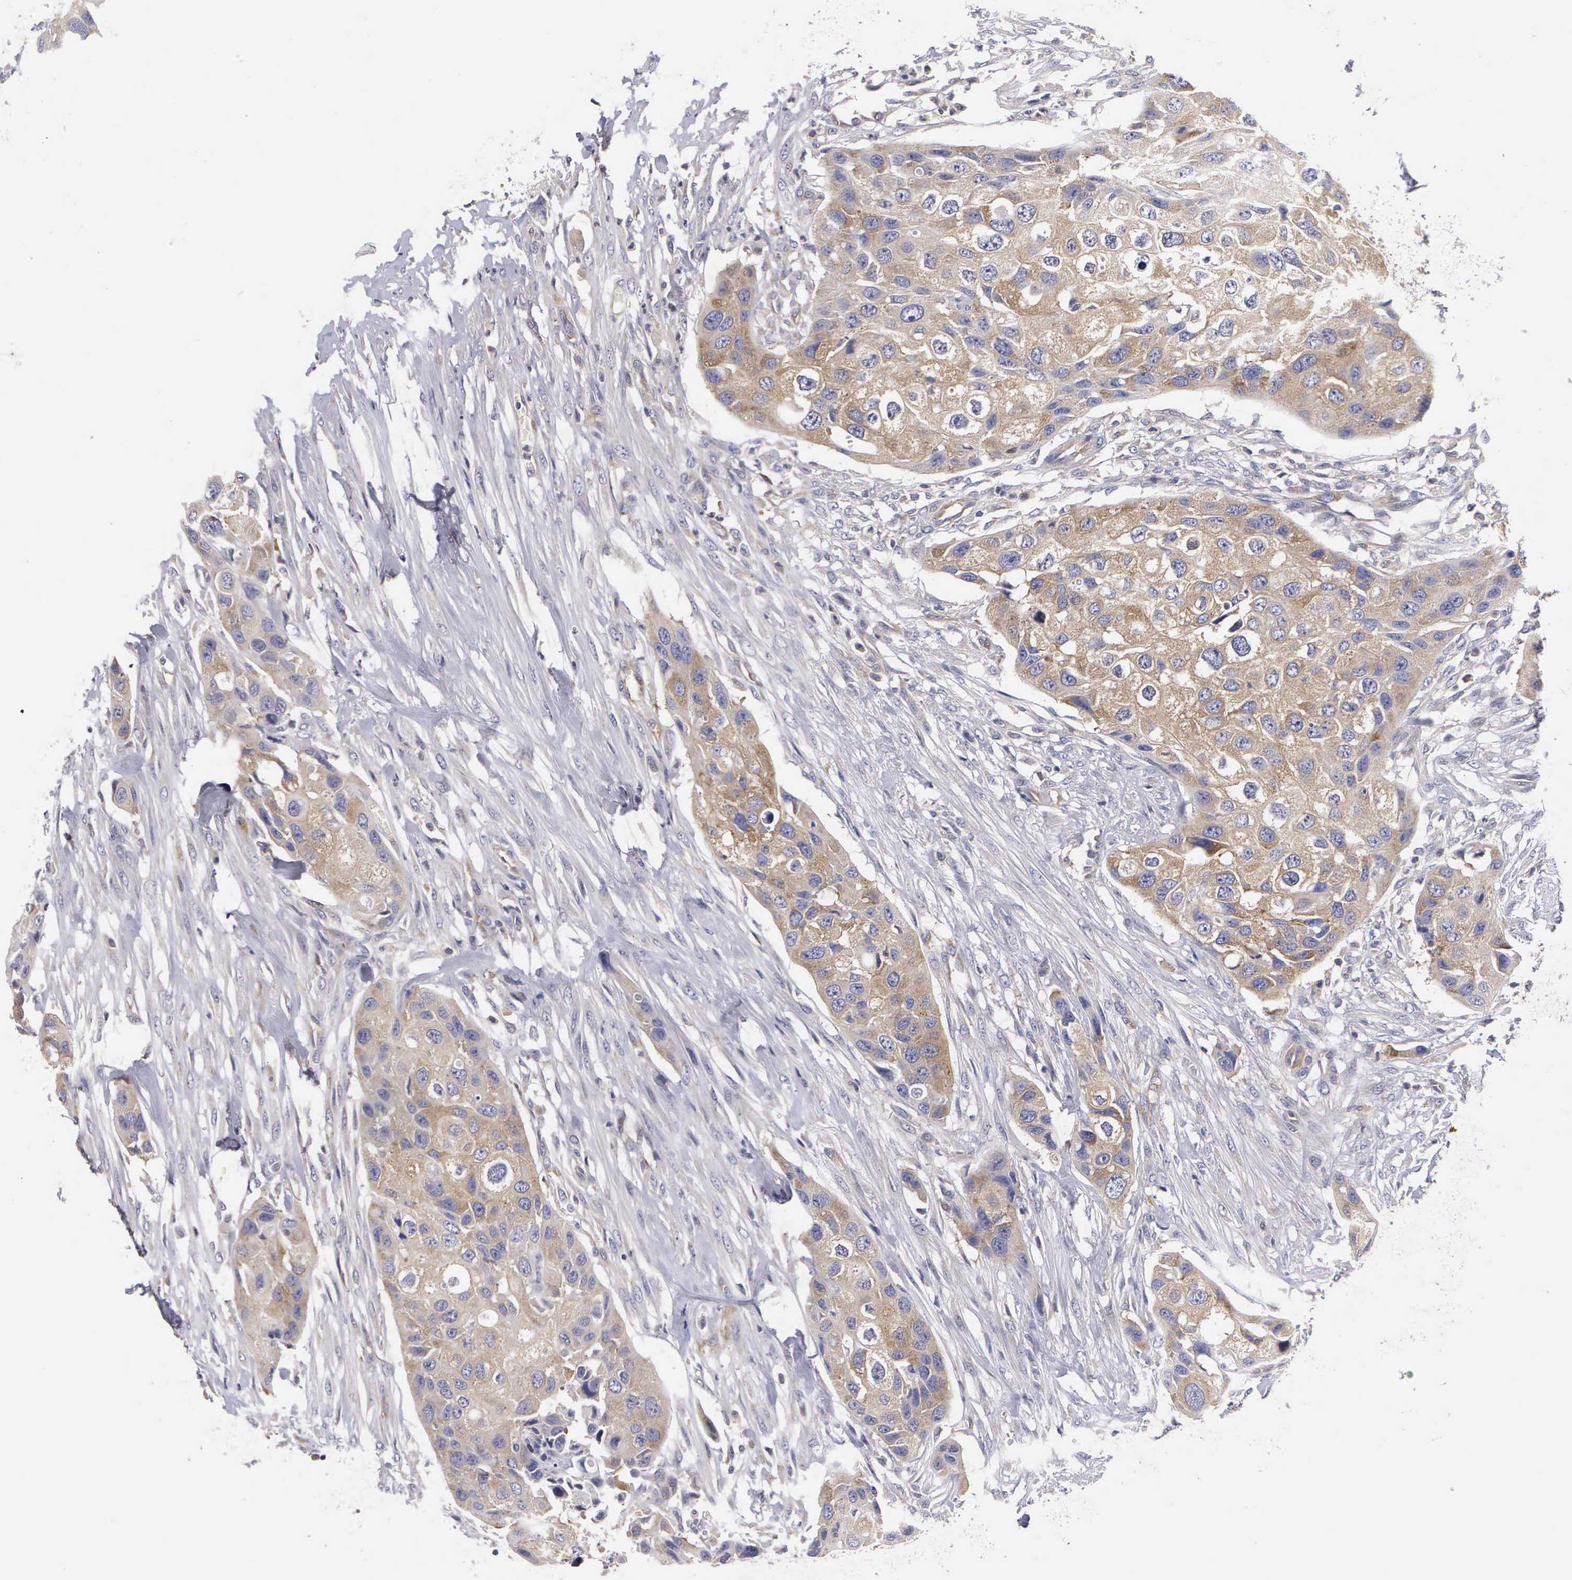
{"staining": {"intensity": "weak", "quantity": ">75%", "location": "cytoplasmic/membranous"}, "tissue": "urothelial cancer", "cell_type": "Tumor cells", "image_type": "cancer", "snomed": [{"axis": "morphology", "description": "Urothelial carcinoma, High grade"}, {"axis": "topography", "description": "Urinary bladder"}], "caption": "Immunohistochemical staining of urothelial cancer demonstrates low levels of weak cytoplasmic/membranous staining in about >75% of tumor cells. Using DAB (brown) and hematoxylin (blue) stains, captured at high magnification using brightfield microscopy.", "gene": "GRIPAP1", "patient": {"sex": "male", "age": 55}}